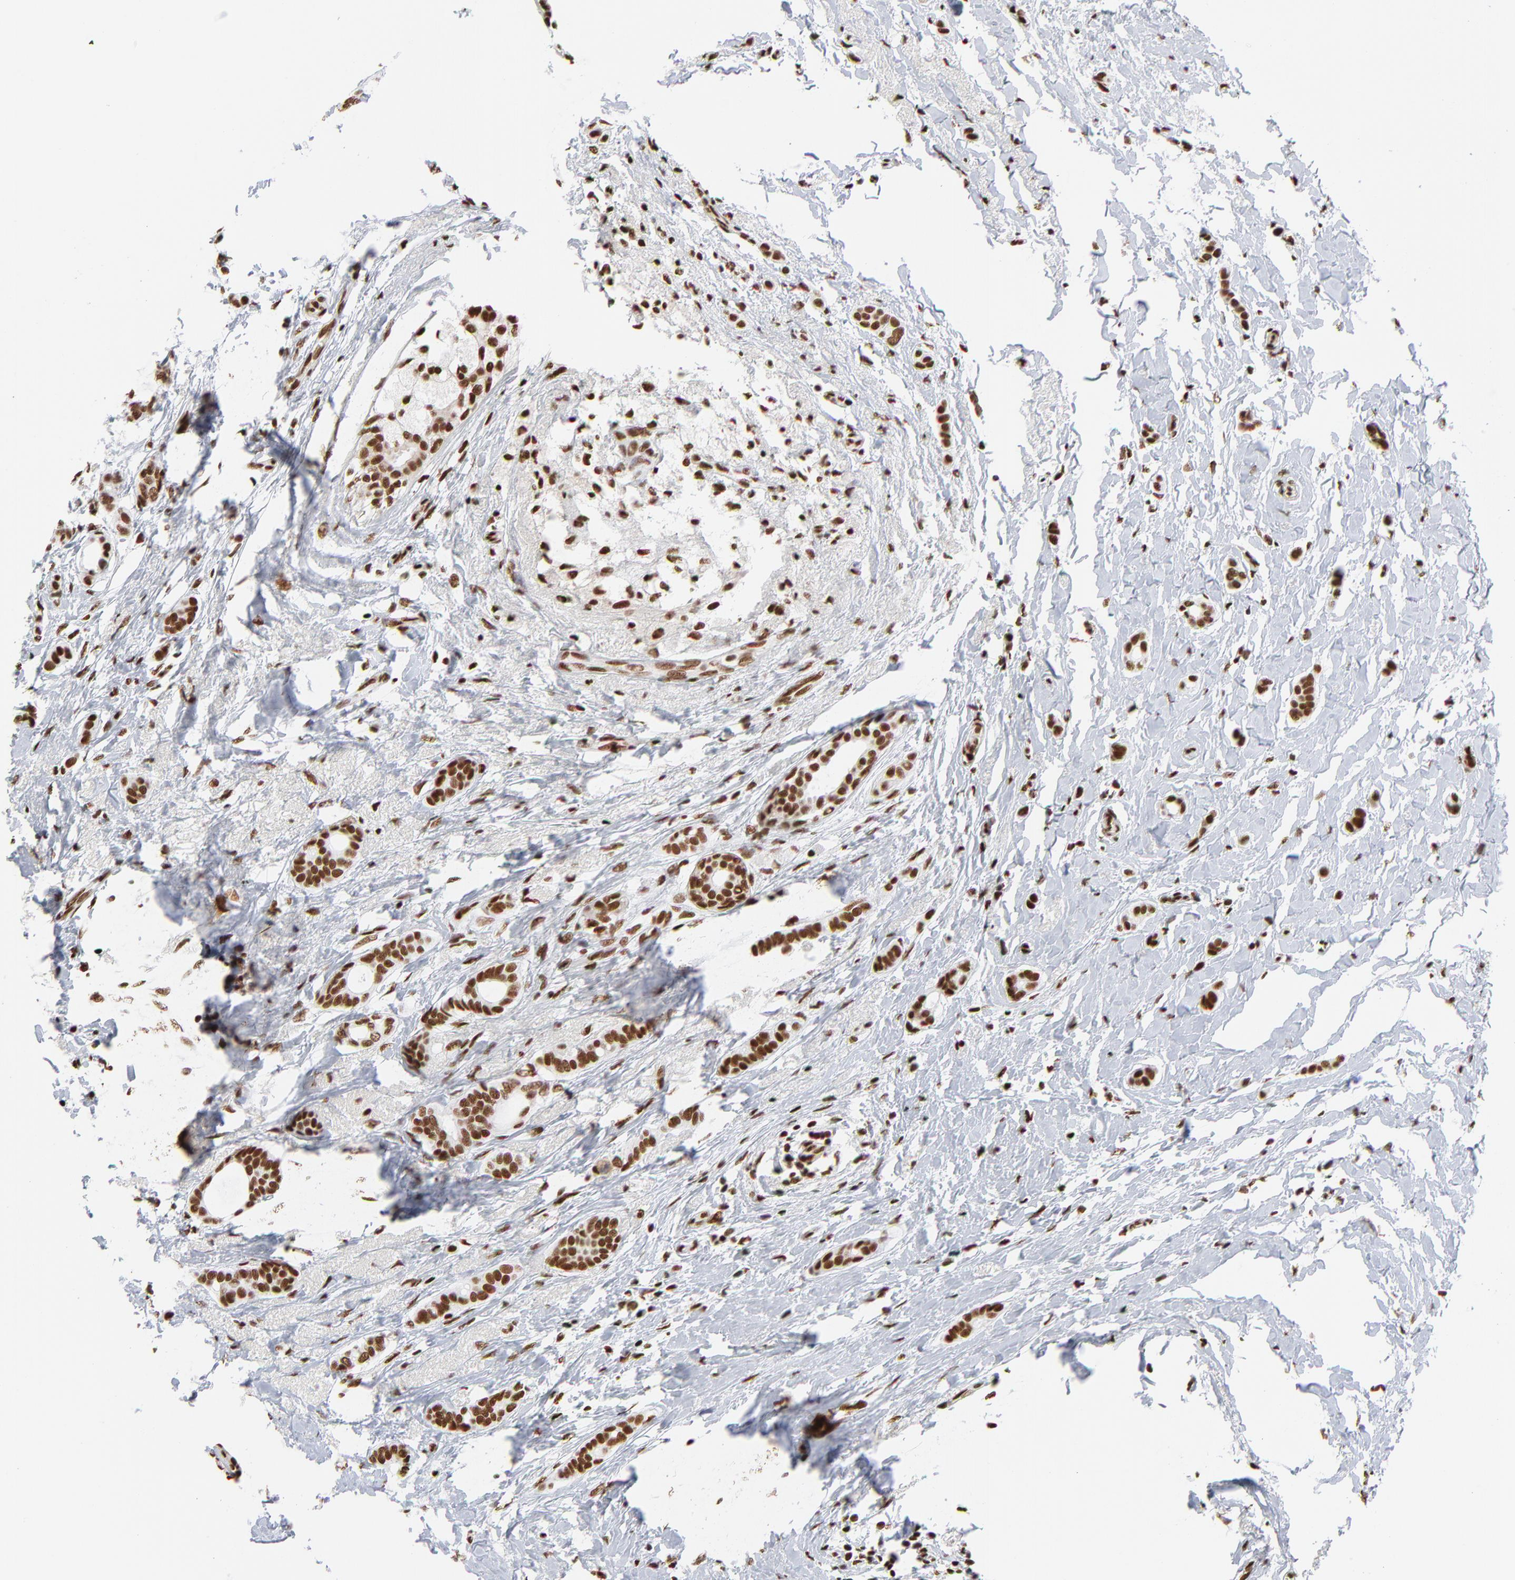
{"staining": {"intensity": "strong", "quantity": ">75%", "location": "nuclear"}, "tissue": "breast cancer", "cell_type": "Tumor cells", "image_type": "cancer", "snomed": [{"axis": "morphology", "description": "Duct carcinoma"}, {"axis": "topography", "description": "Breast"}], "caption": "DAB (3,3'-diaminobenzidine) immunohistochemical staining of human intraductal carcinoma (breast) exhibits strong nuclear protein positivity in about >75% of tumor cells.", "gene": "CREB1", "patient": {"sex": "female", "age": 54}}